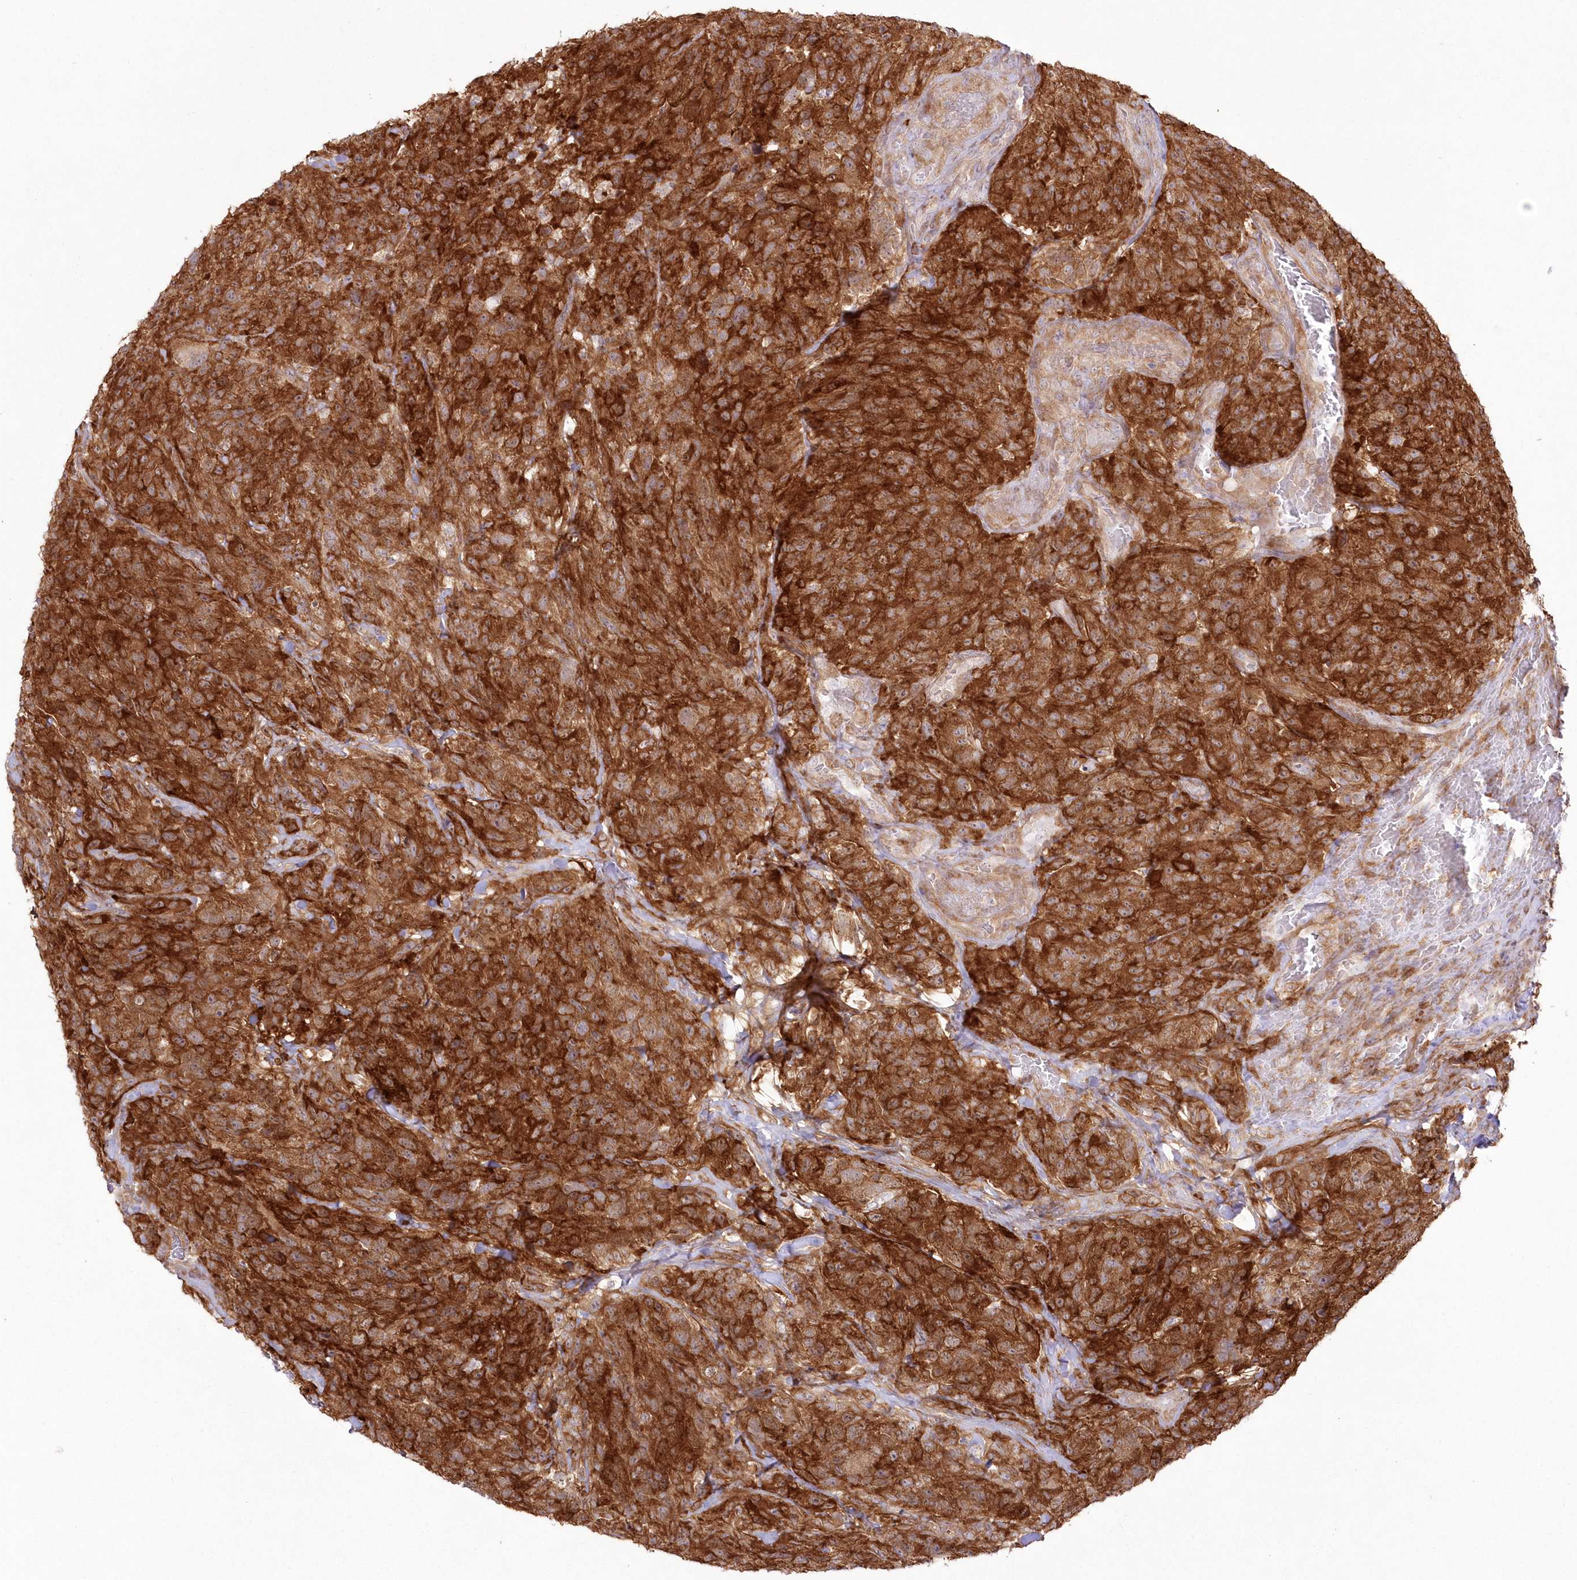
{"staining": {"intensity": "strong", "quantity": ">75%", "location": "cytoplasmic/membranous"}, "tissue": "glioma", "cell_type": "Tumor cells", "image_type": "cancer", "snomed": [{"axis": "morphology", "description": "Glioma, malignant, High grade"}, {"axis": "topography", "description": "Brain"}], "caption": "Immunohistochemistry (IHC) of glioma exhibits high levels of strong cytoplasmic/membranous expression in approximately >75% of tumor cells.", "gene": "SH3PXD2B", "patient": {"sex": "male", "age": 69}}